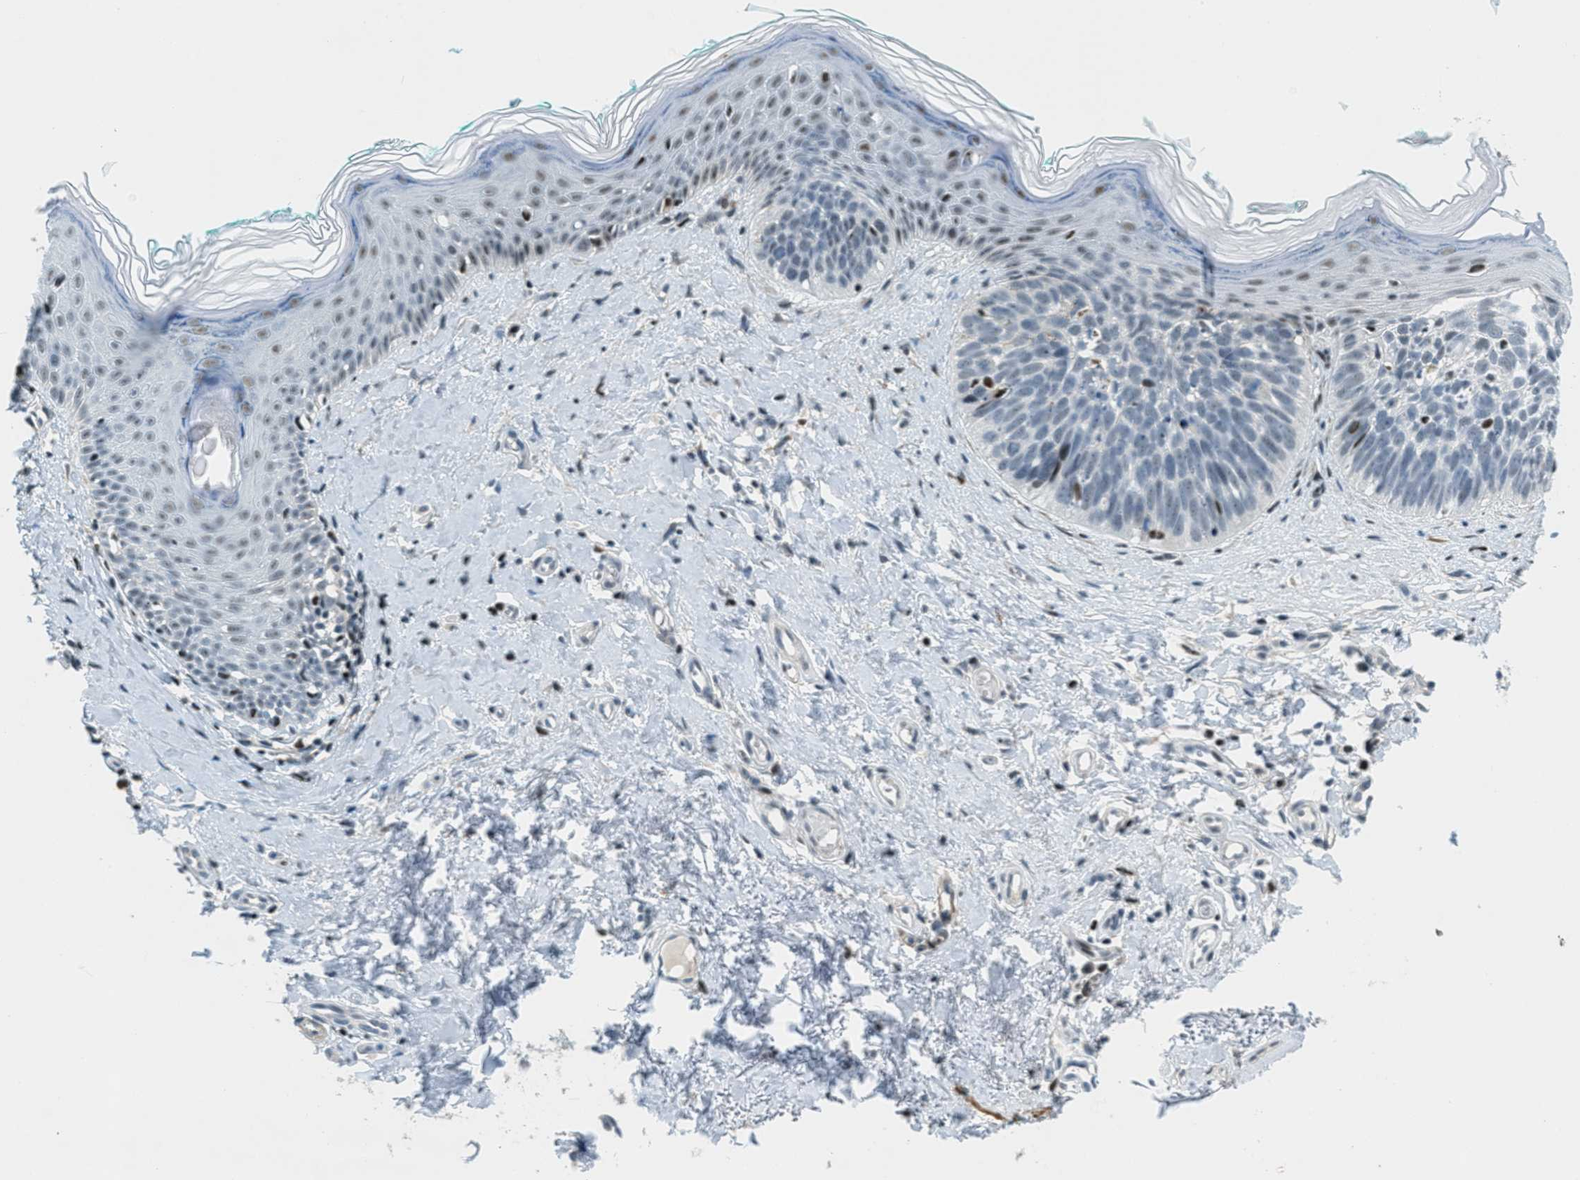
{"staining": {"intensity": "negative", "quantity": "none", "location": "none"}, "tissue": "skin cancer", "cell_type": "Tumor cells", "image_type": "cancer", "snomed": [{"axis": "morphology", "description": "Basal cell carcinoma"}, {"axis": "topography", "description": "Skin"}], "caption": "This micrograph is of skin cancer (basal cell carcinoma) stained with IHC to label a protein in brown with the nuclei are counter-stained blue. There is no staining in tumor cells. (DAB (3,3'-diaminobenzidine) immunohistochemistry (IHC), high magnification).", "gene": "ZDHHC23", "patient": {"sex": "male", "age": 48}}